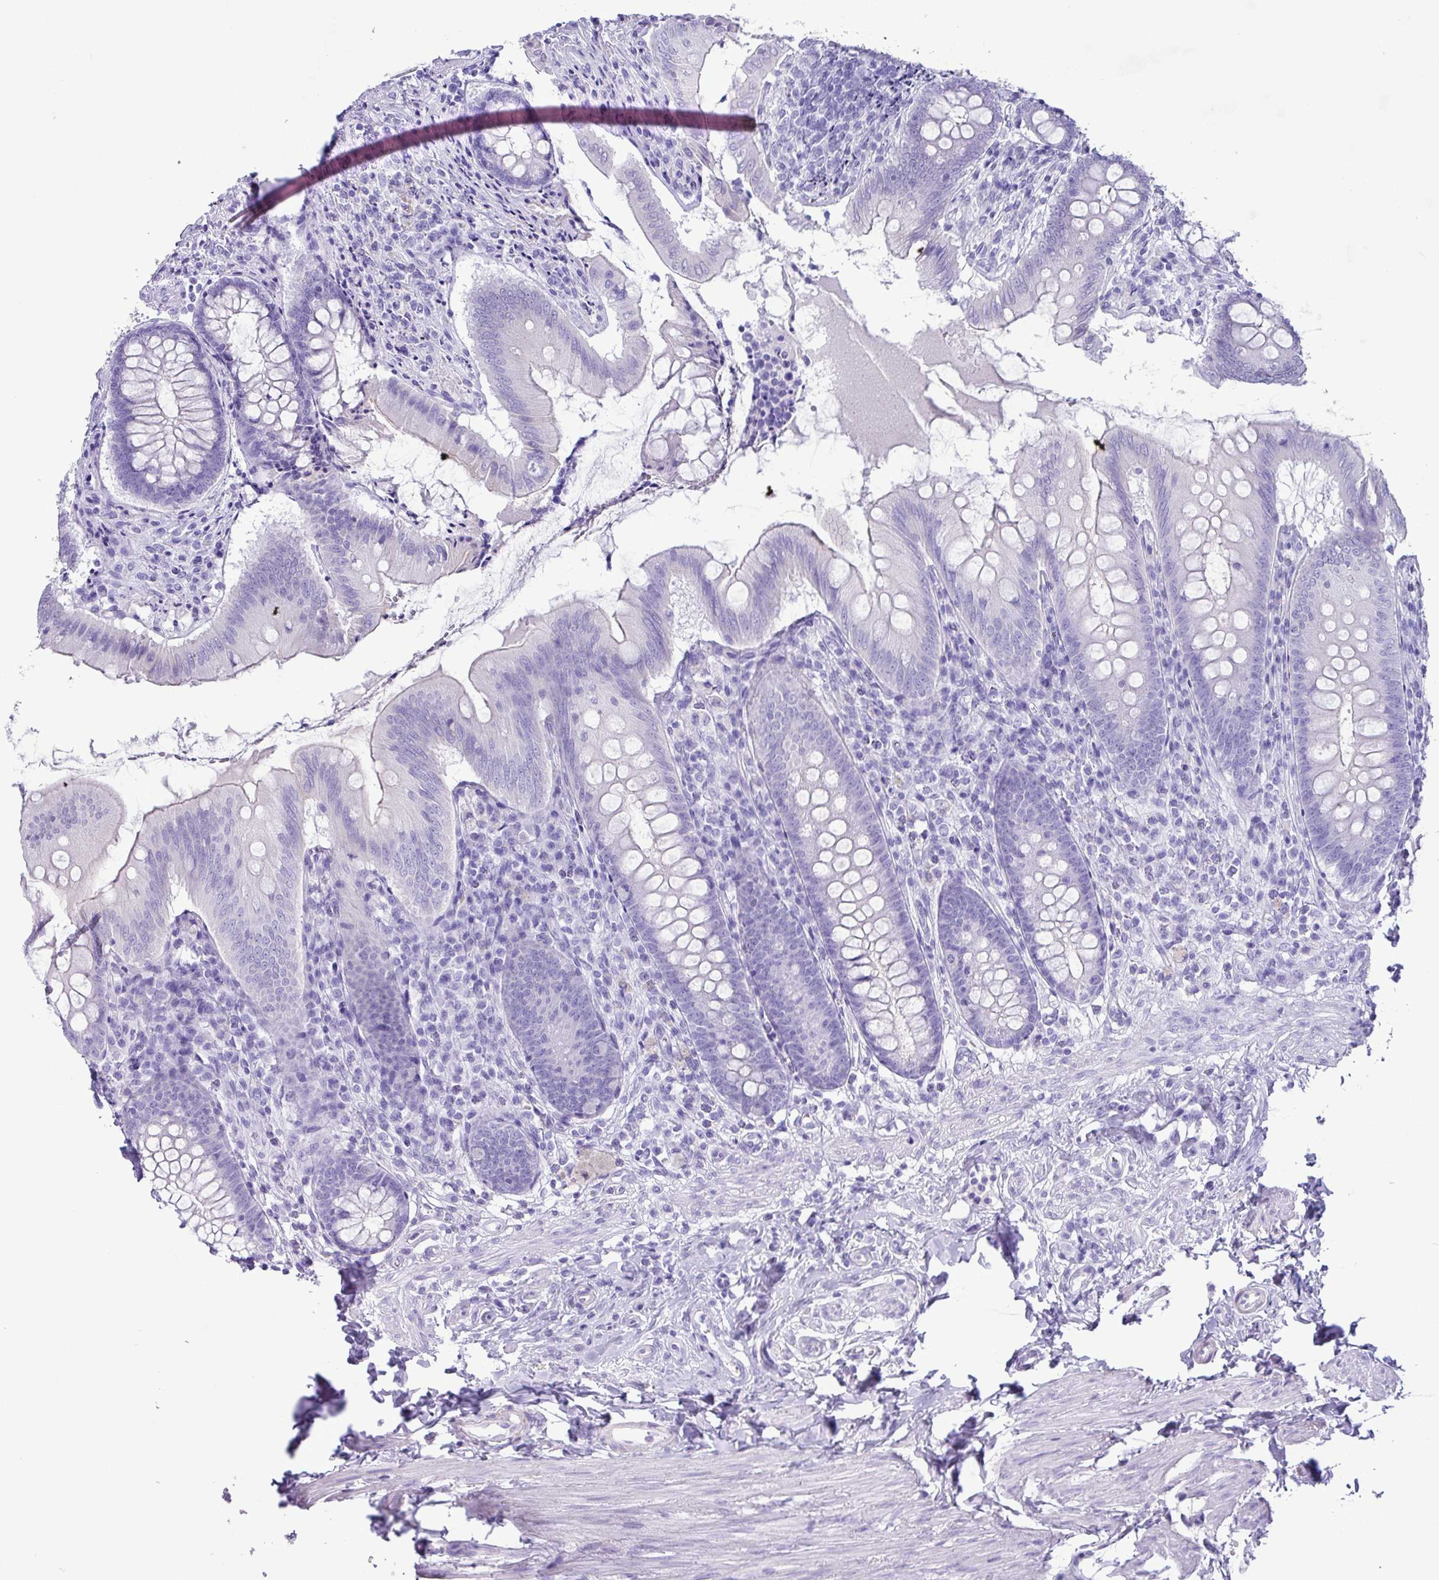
{"staining": {"intensity": "negative", "quantity": "none", "location": "none"}, "tissue": "appendix", "cell_type": "Glandular cells", "image_type": "normal", "snomed": [{"axis": "morphology", "description": "Normal tissue, NOS"}, {"axis": "topography", "description": "Appendix"}], "caption": "High power microscopy image of an immunohistochemistry (IHC) image of benign appendix, revealing no significant staining in glandular cells. (DAB immunohistochemistry (IHC) visualized using brightfield microscopy, high magnification).", "gene": "CKMT2", "patient": {"sex": "female", "age": 51}}